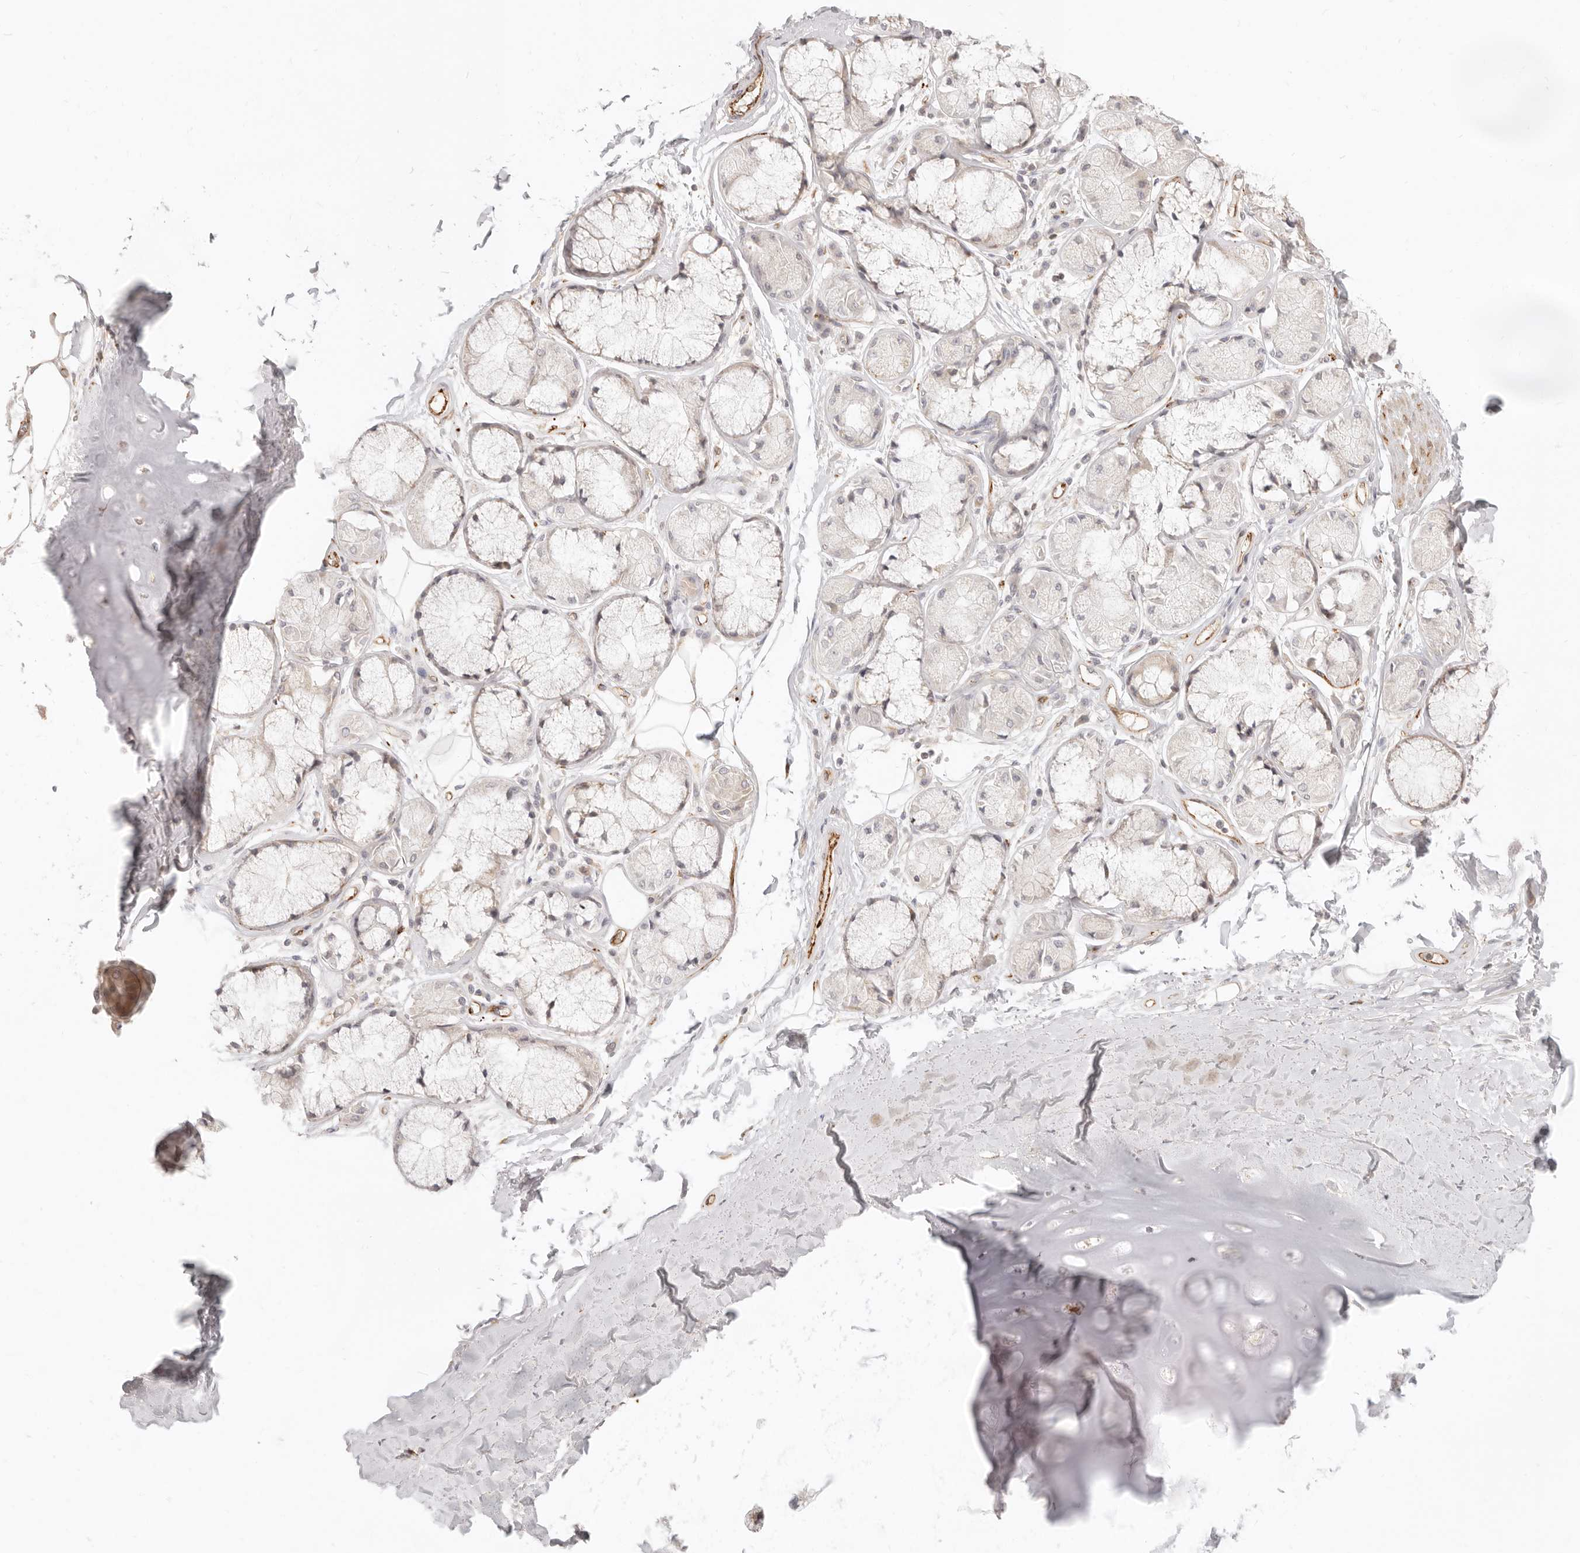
{"staining": {"intensity": "moderate", "quantity": ">75%", "location": "cytoplasmic/membranous"}, "tissue": "adipose tissue", "cell_type": "Adipocytes", "image_type": "normal", "snomed": [{"axis": "morphology", "description": "Normal tissue, NOS"}, {"axis": "topography", "description": "Bronchus"}], "caption": "A medium amount of moderate cytoplasmic/membranous staining is present in approximately >75% of adipocytes in normal adipose tissue. The staining was performed using DAB (3,3'-diaminobenzidine), with brown indicating positive protein expression. Nuclei are stained blue with hematoxylin.", "gene": "SASS6", "patient": {"sex": "male", "age": 66}}